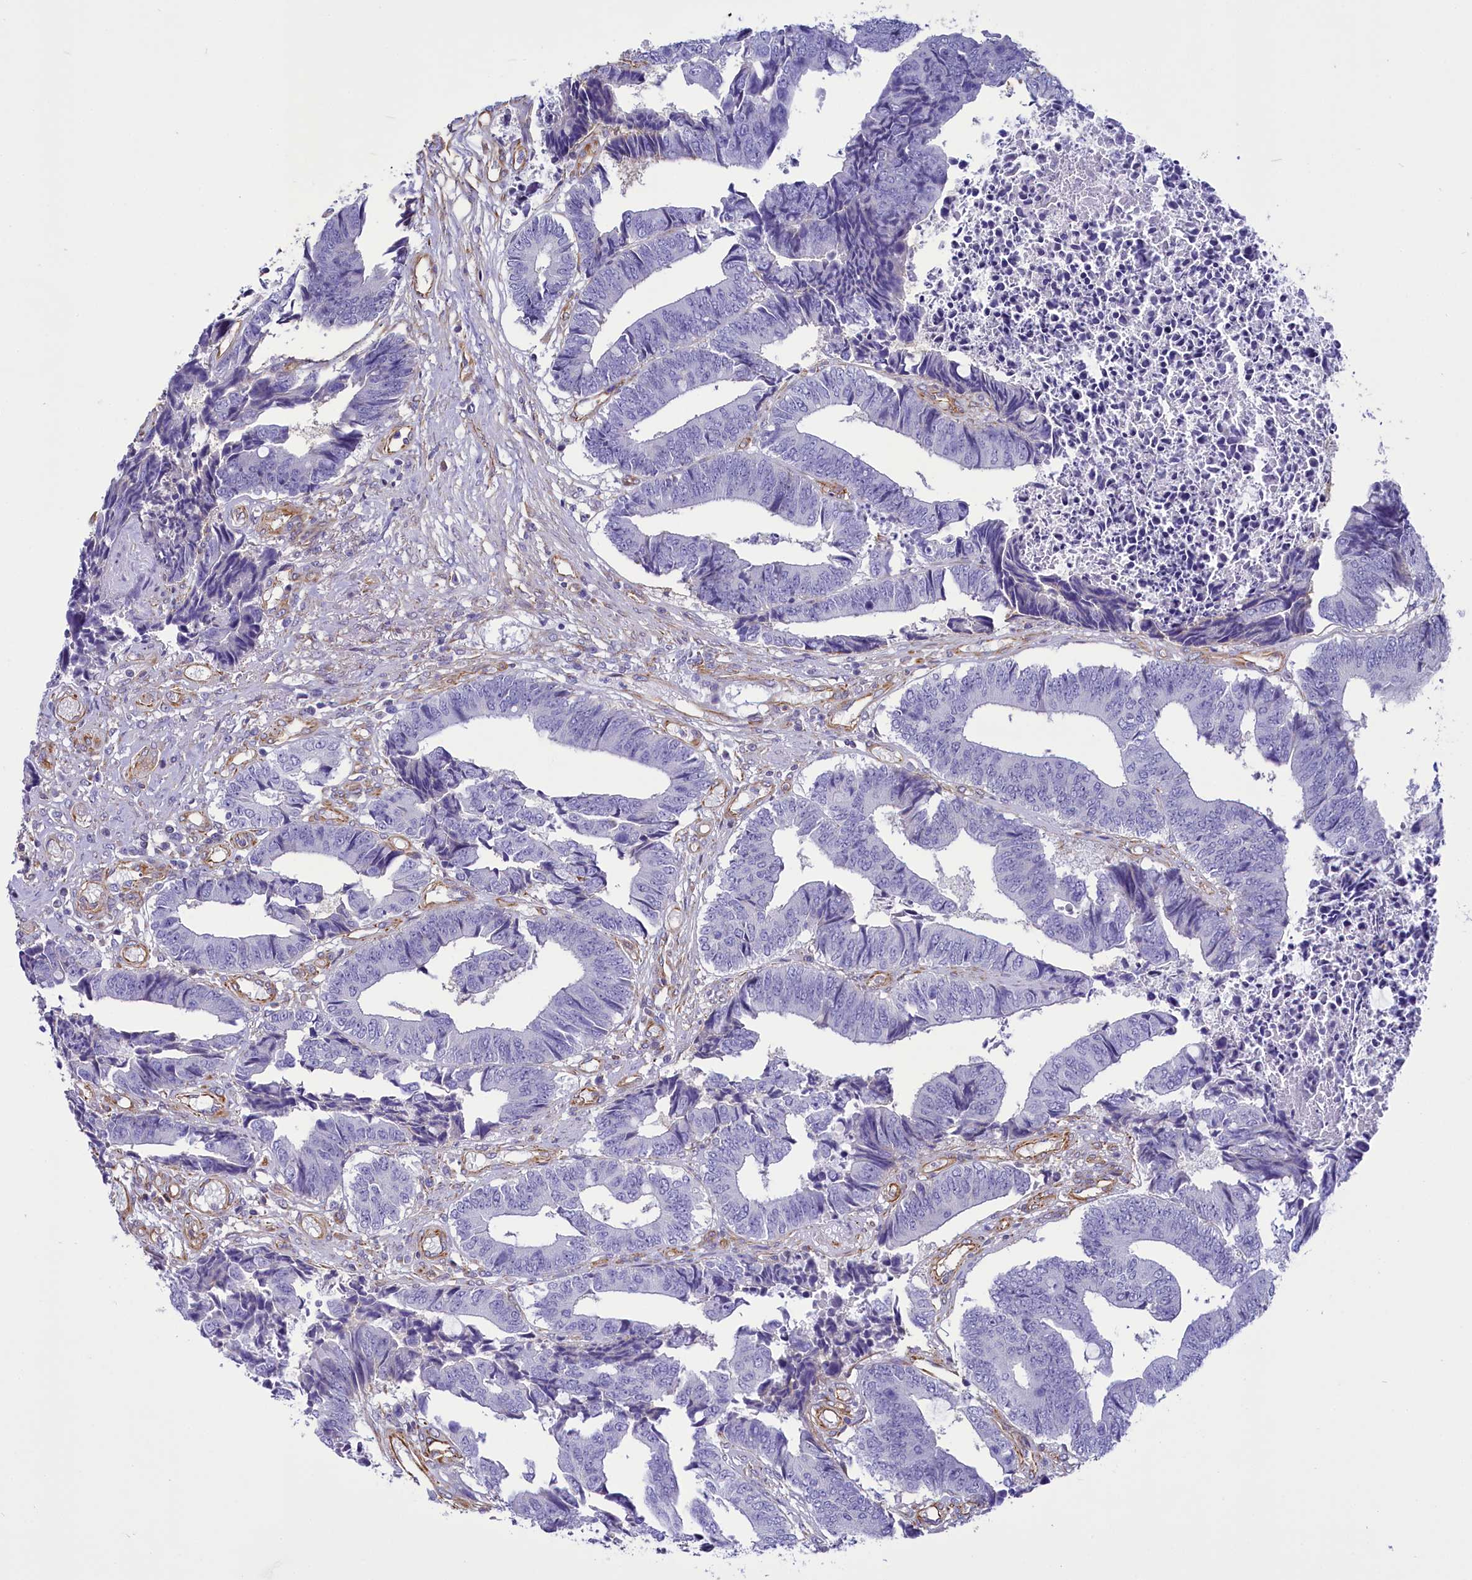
{"staining": {"intensity": "negative", "quantity": "none", "location": "none"}, "tissue": "colorectal cancer", "cell_type": "Tumor cells", "image_type": "cancer", "snomed": [{"axis": "morphology", "description": "Adenocarcinoma, NOS"}, {"axis": "topography", "description": "Rectum"}], "caption": "Micrograph shows no significant protein expression in tumor cells of colorectal adenocarcinoma. (DAB (3,3'-diaminobenzidine) immunohistochemistry (IHC) visualized using brightfield microscopy, high magnification).", "gene": "CD99", "patient": {"sex": "male", "age": 84}}